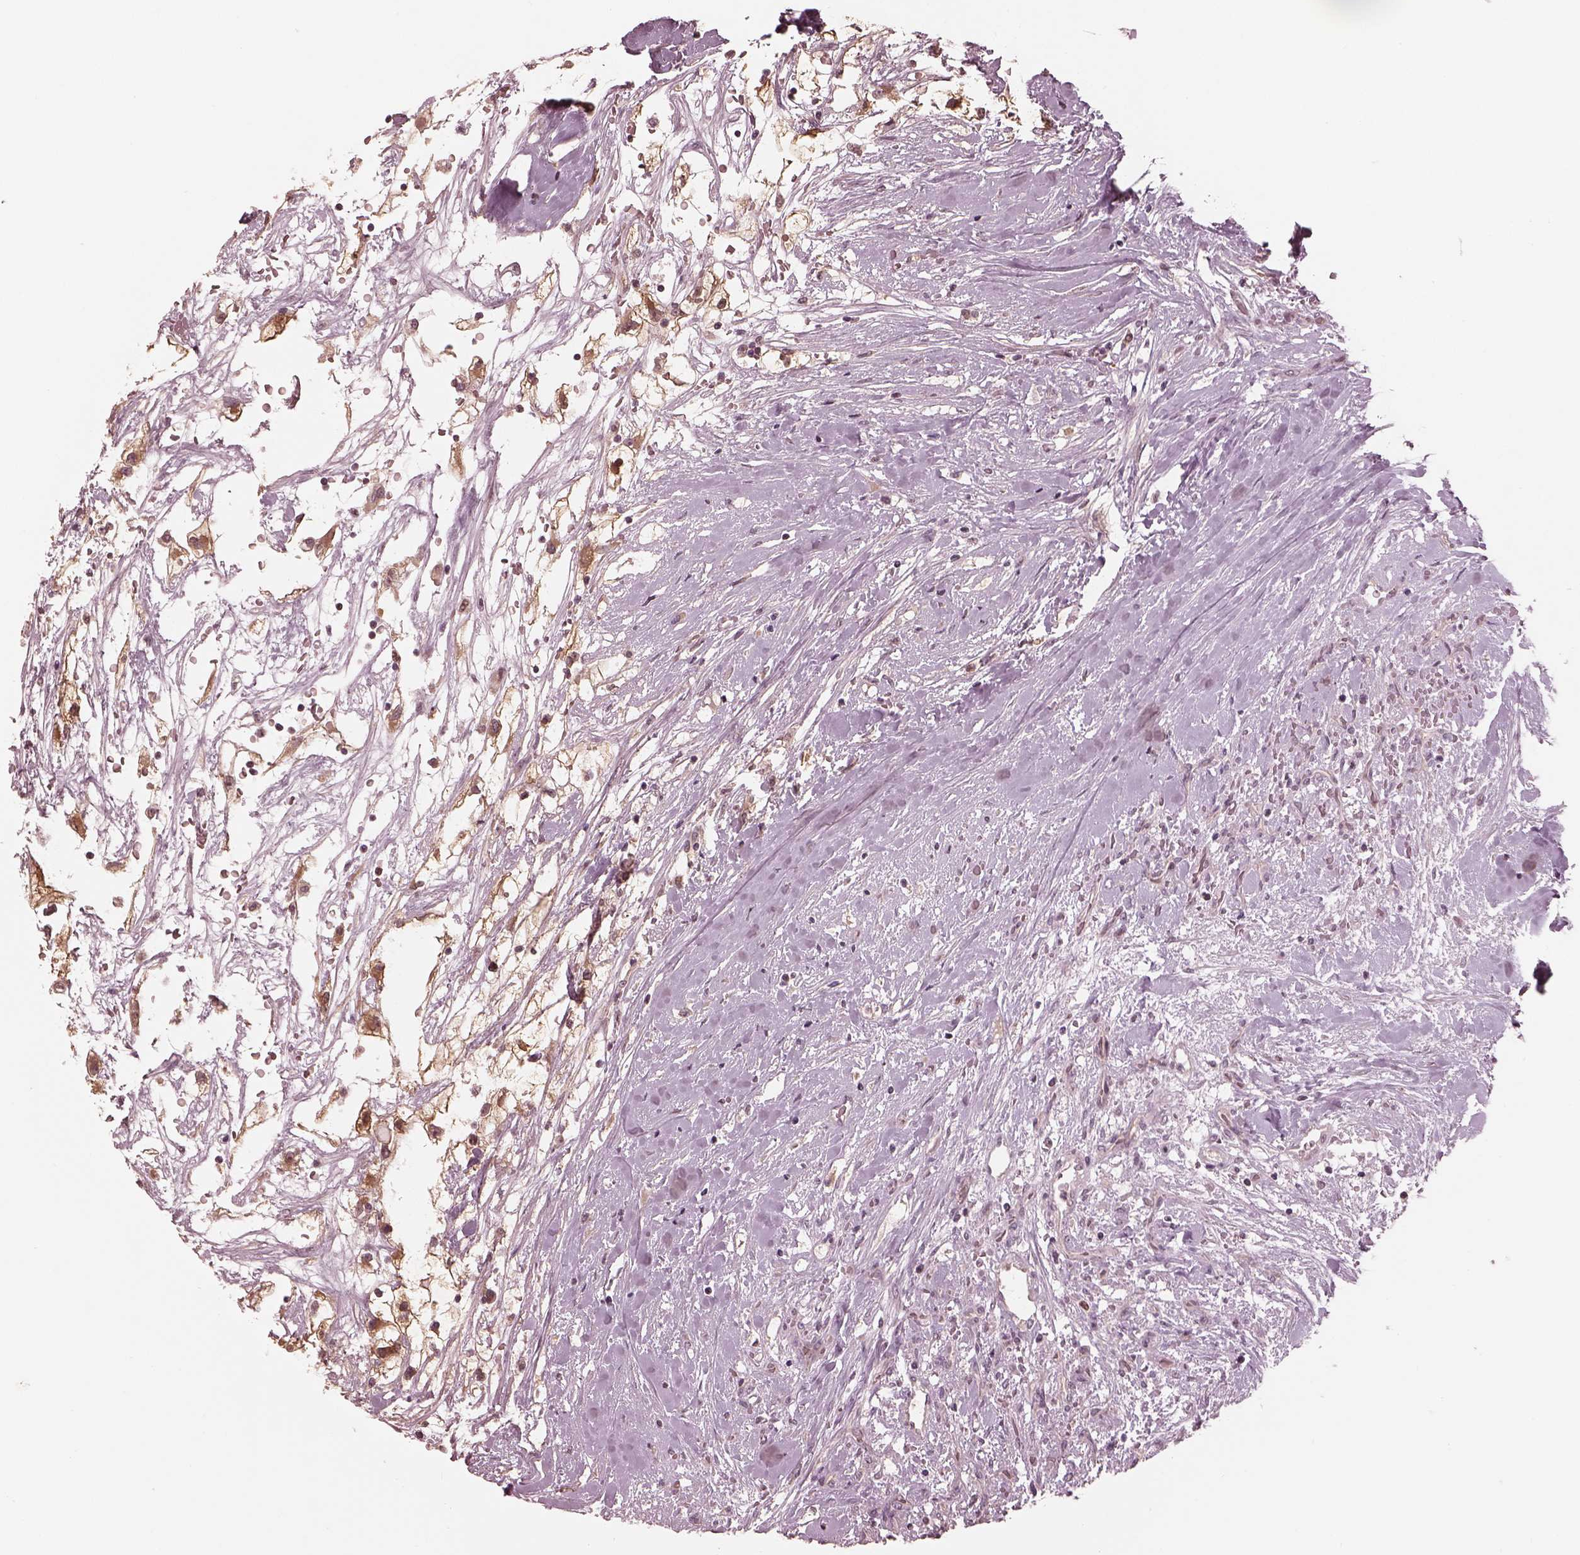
{"staining": {"intensity": "moderate", "quantity": ">75%", "location": "cytoplasmic/membranous"}, "tissue": "renal cancer", "cell_type": "Tumor cells", "image_type": "cancer", "snomed": [{"axis": "morphology", "description": "Adenocarcinoma, NOS"}, {"axis": "topography", "description": "Kidney"}], "caption": "A brown stain shows moderate cytoplasmic/membranous staining of a protein in adenocarcinoma (renal) tumor cells. (Brightfield microscopy of DAB IHC at high magnification).", "gene": "IQCG", "patient": {"sex": "male", "age": 59}}